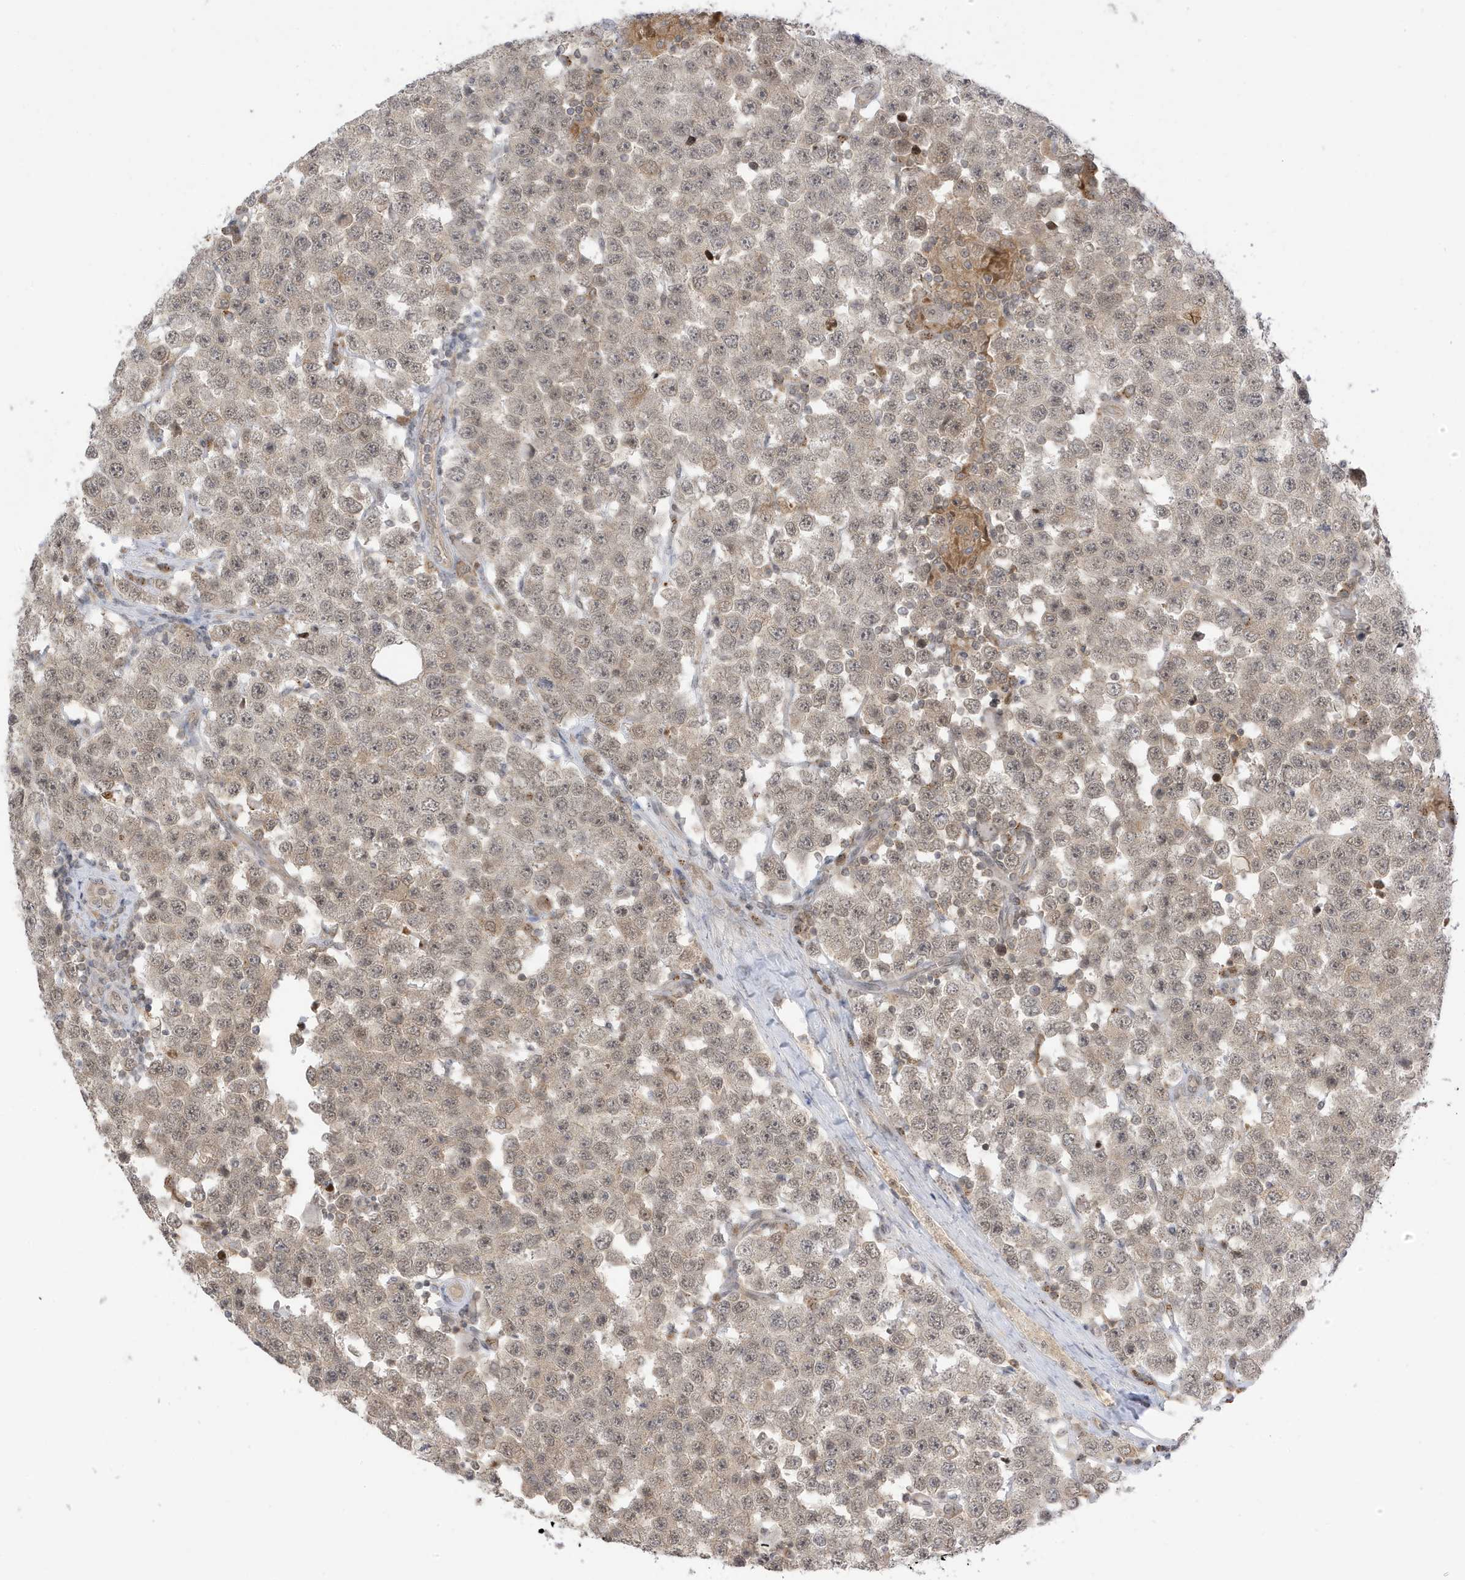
{"staining": {"intensity": "weak", "quantity": ">75%", "location": "cytoplasmic/membranous,nuclear"}, "tissue": "testis cancer", "cell_type": "Tumor cells", "image_type": "cancer", "snomed": [{"axis": "morphology", "description": "Seminoma, NOS"}, {"axis": "topography", "description": "Testis"}], "caption": "There is low levels of weak cytoplasmic/membranous and nuclear expression in tumor cells of seminoma (testis), as demonstrated by immunohistochemical staining (brown color).", "gene": "TAB3", "patient": {"sex": "male", "age": 28}}